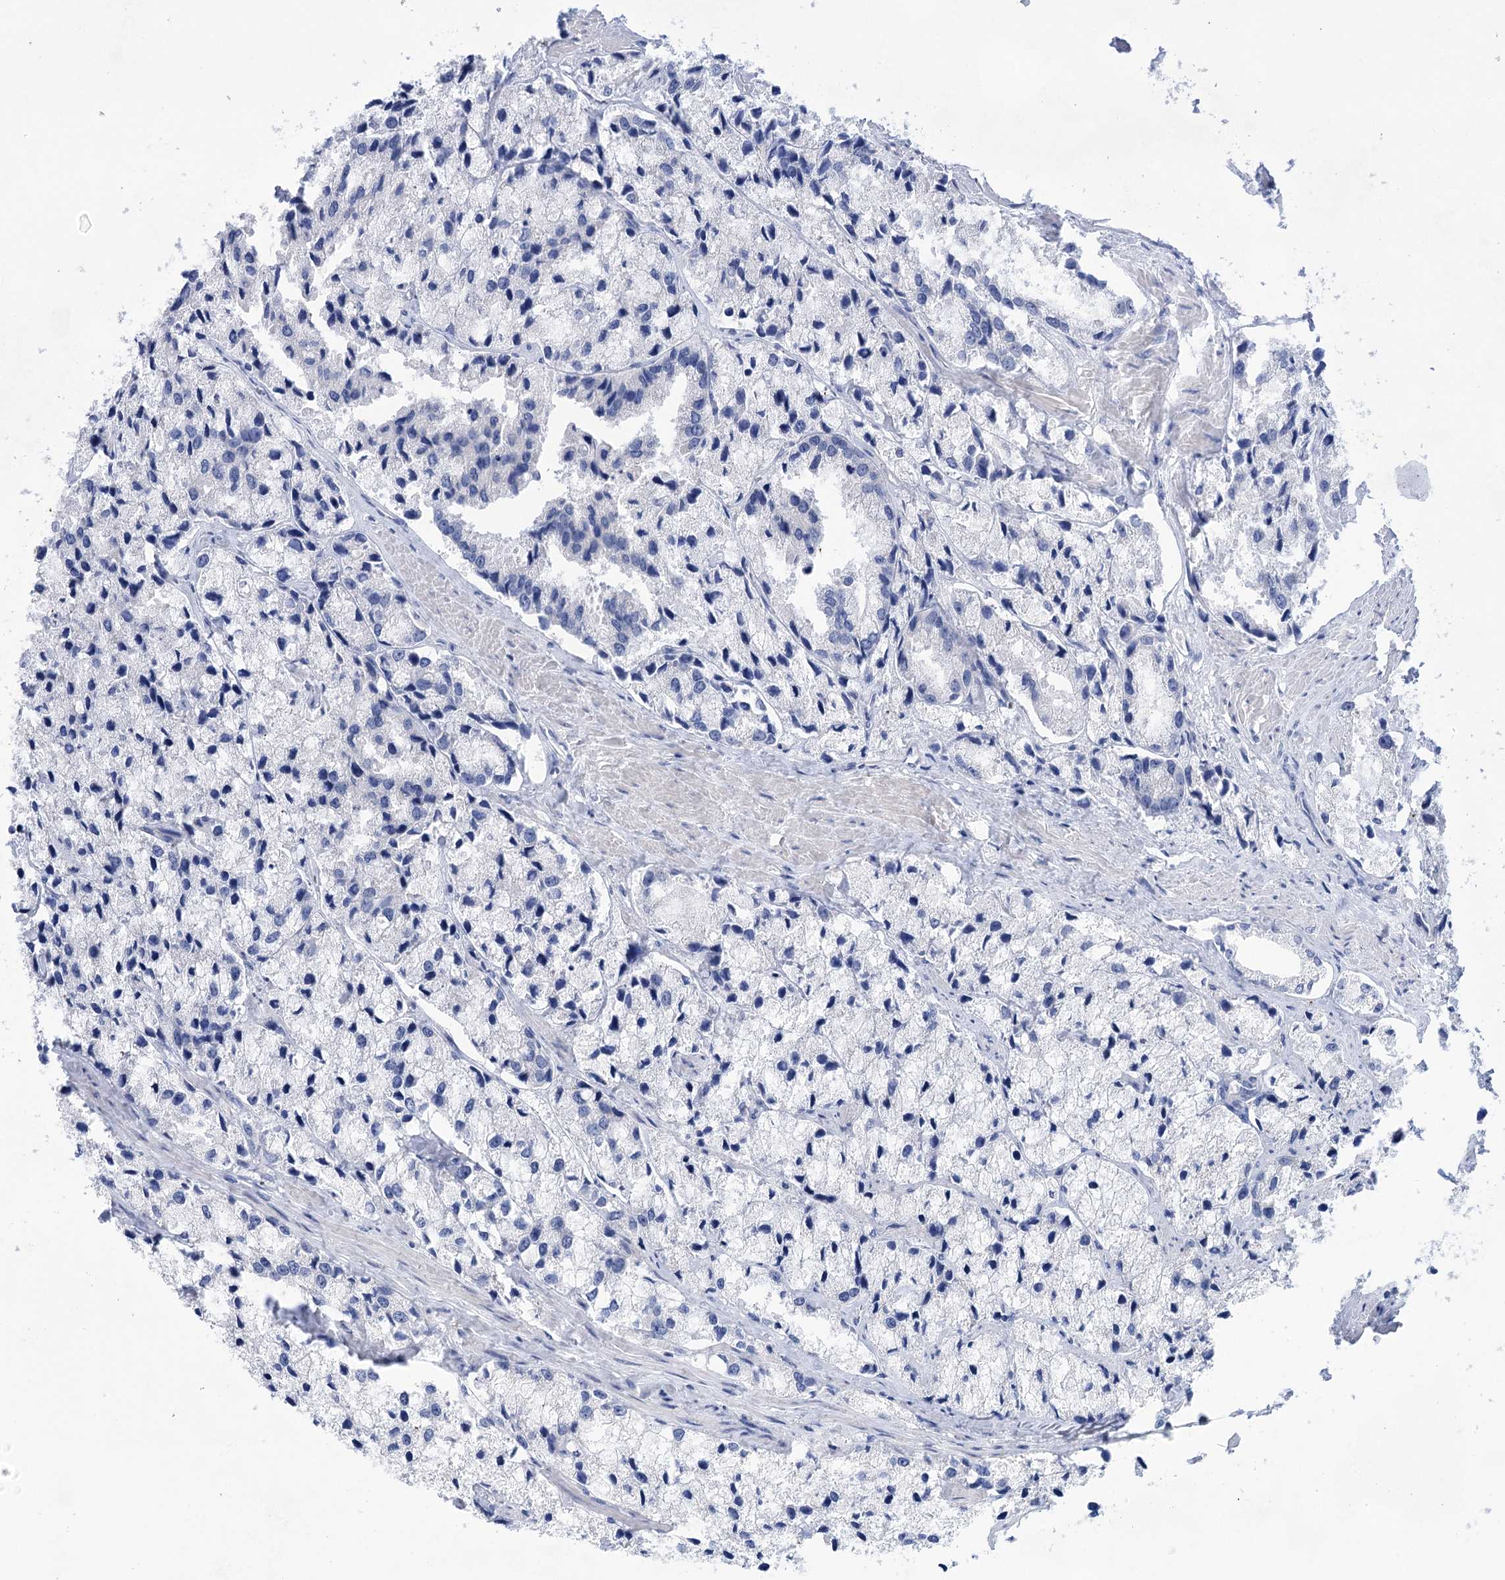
{"staining": {"intensity": "negative", "quantity": "none", "location": "none"}, "tissue": "prostate cancer", "cell_type": "Tumor cells", "image_type": "cancer", "snomed": [{"axis": "morphology", "description": "Adenocarcinoma, High grade"}, {"axis": "topography", "description": "Prostate"}], "caption": "High magnification brightfield microscopy of prostate cancer (adenocarcinoma (high-grade)) stained with DAB (3,3'-diaminobenzidine) (brown) and counterstained with hematoxylin (blue): tumor cells show no significant staining.", "gene": "LALBA", "patient": {"sex": "male", "age": 66}}